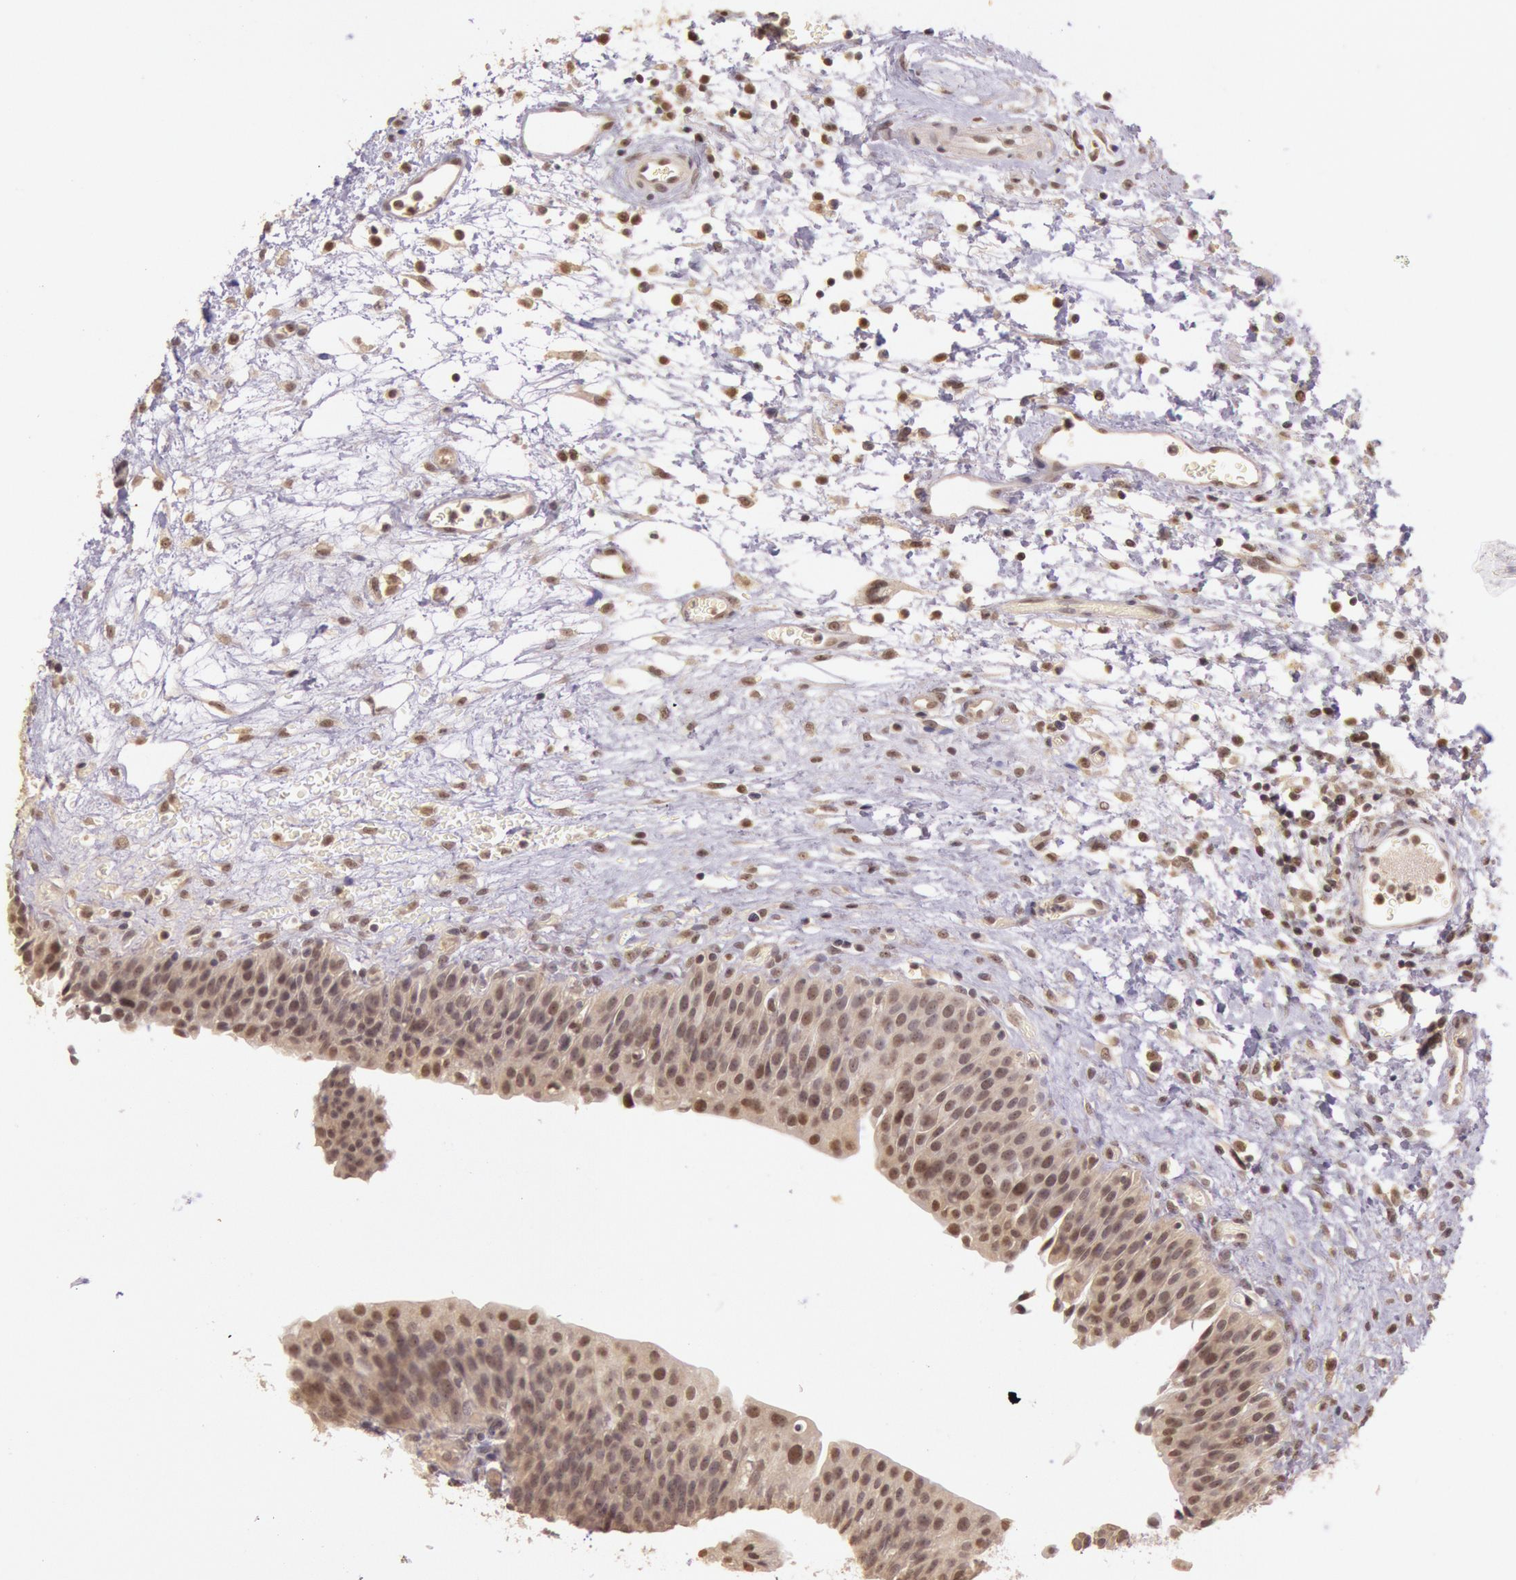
{"staining": {"intensity": "moderate", "quantity": "25%-75%", "location": "cytoplasmic/membranous,nuclear"}, "tissue": "urinary bladder", "cell_type": "Urothelial cells", "image_type": "normal", "snomed": [{"axis": "morphology", "description": "Normal tissue, NOS"}, {"axis": "topography", "description": "Smooth muscle"}, {"axis": "topography", "description": "Urinary bladder"}], "caption": "Urothelial cells demonstrate moderate cytoplasmic/membranous,nuclear positivity in approximately 25%-75% of cells in unremarkable urinary bladder.", "gene": "RTL10", "patient": {"sex": "male", "age": 35}}